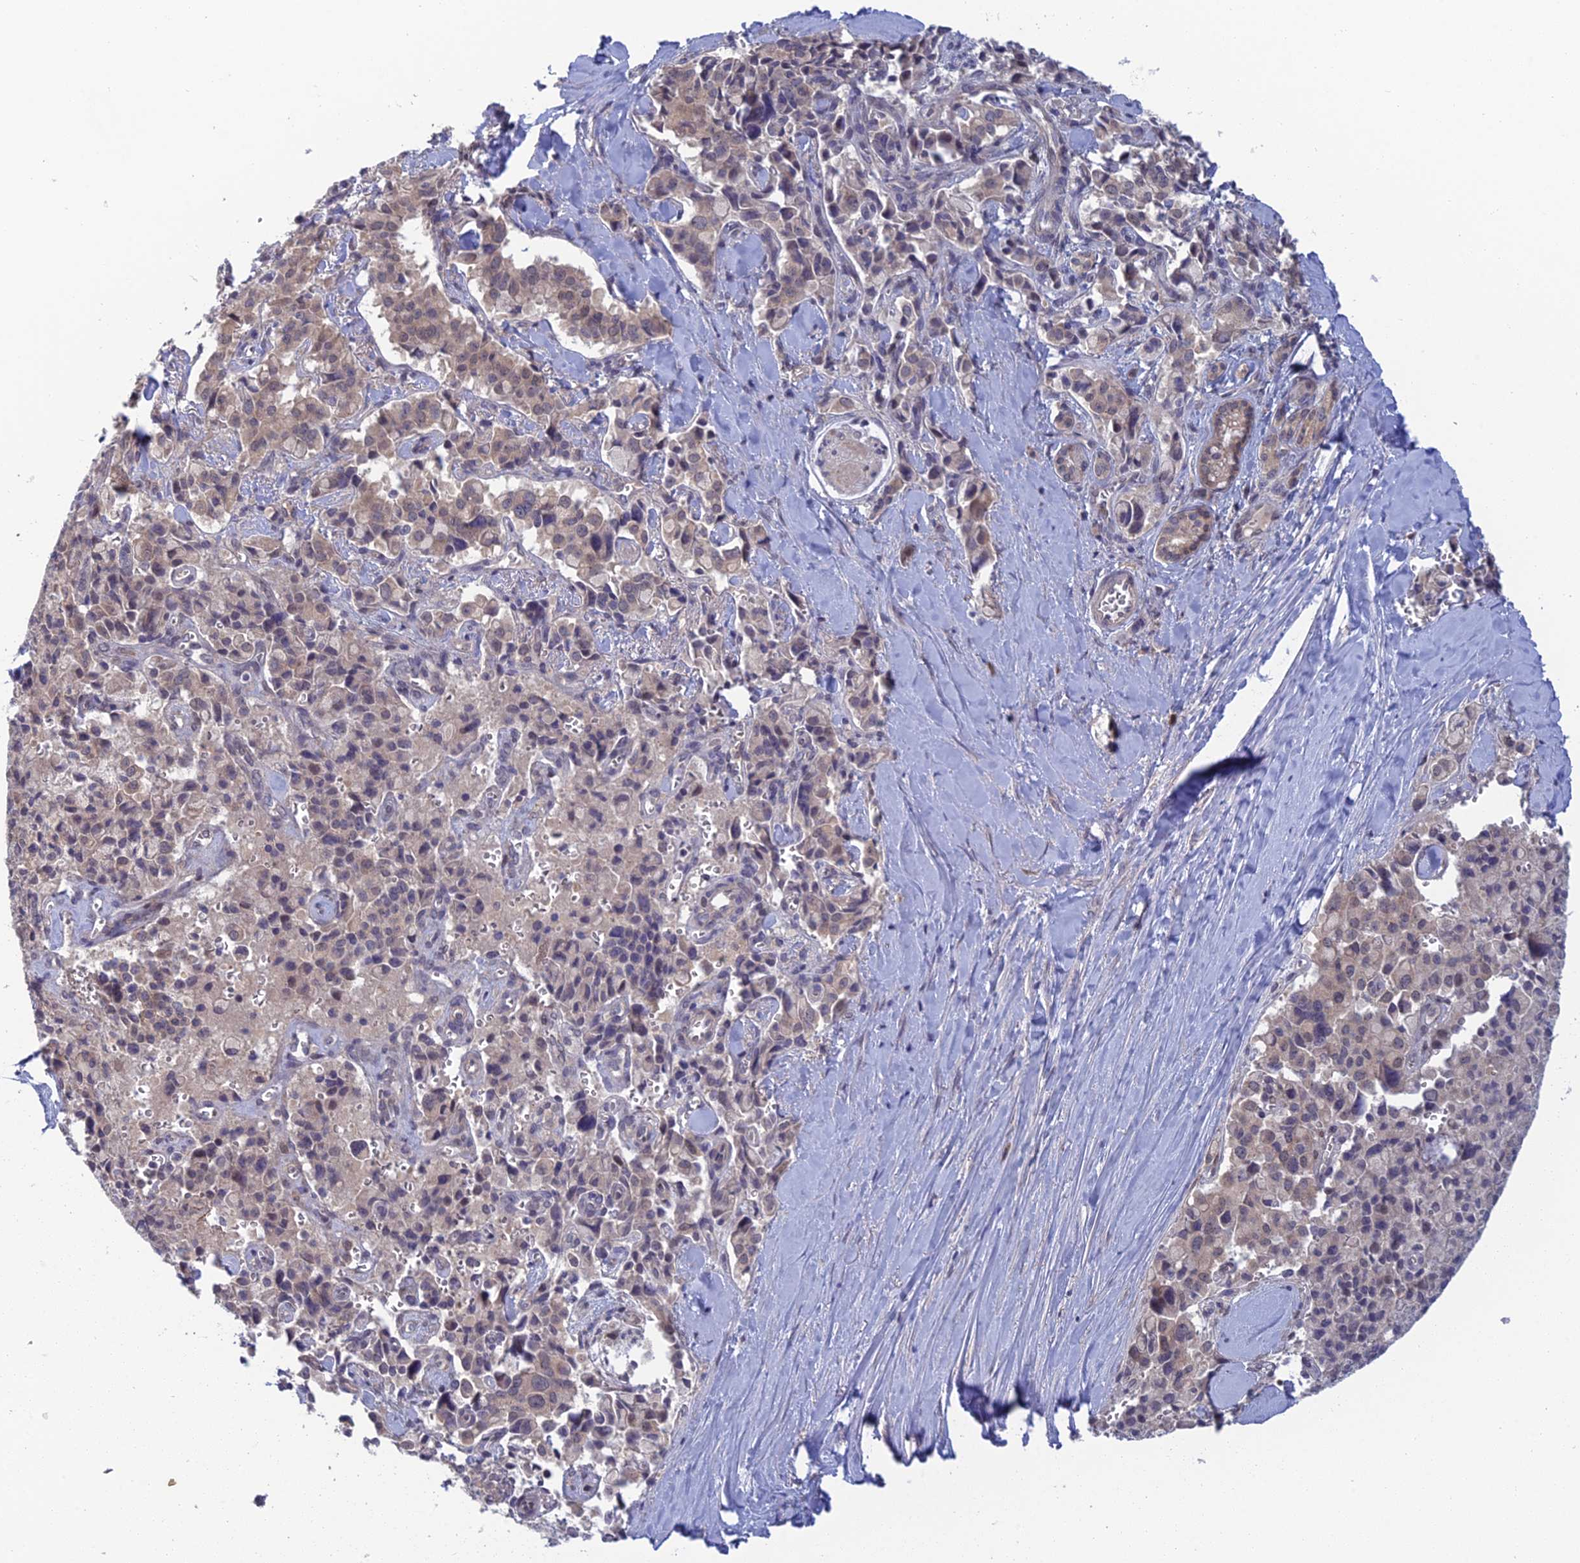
{"staining": {"intensity": "weak", "quantity": "<25%", "location": "cytoplasmic/membranous"}, "tissue": "pancreatic cancer", "cell_type": "Tumor cells", "image_type": "cancer", "snomed": [{"axis": "morphology", "description": "Adenocarcinoma, NOS"}, {"axis": "topography", "description": "Pancreas"}], "caption": "This is a micrograph of IHC staining of pancreatic cancer (adenocarcinoma), which shows no positivity in tumor cells. (Brightfield microscopy of DAB immunohistochemistry at high magnification).", "gene": "SRA1", "patient": {"sex": "male", "age": 65}}